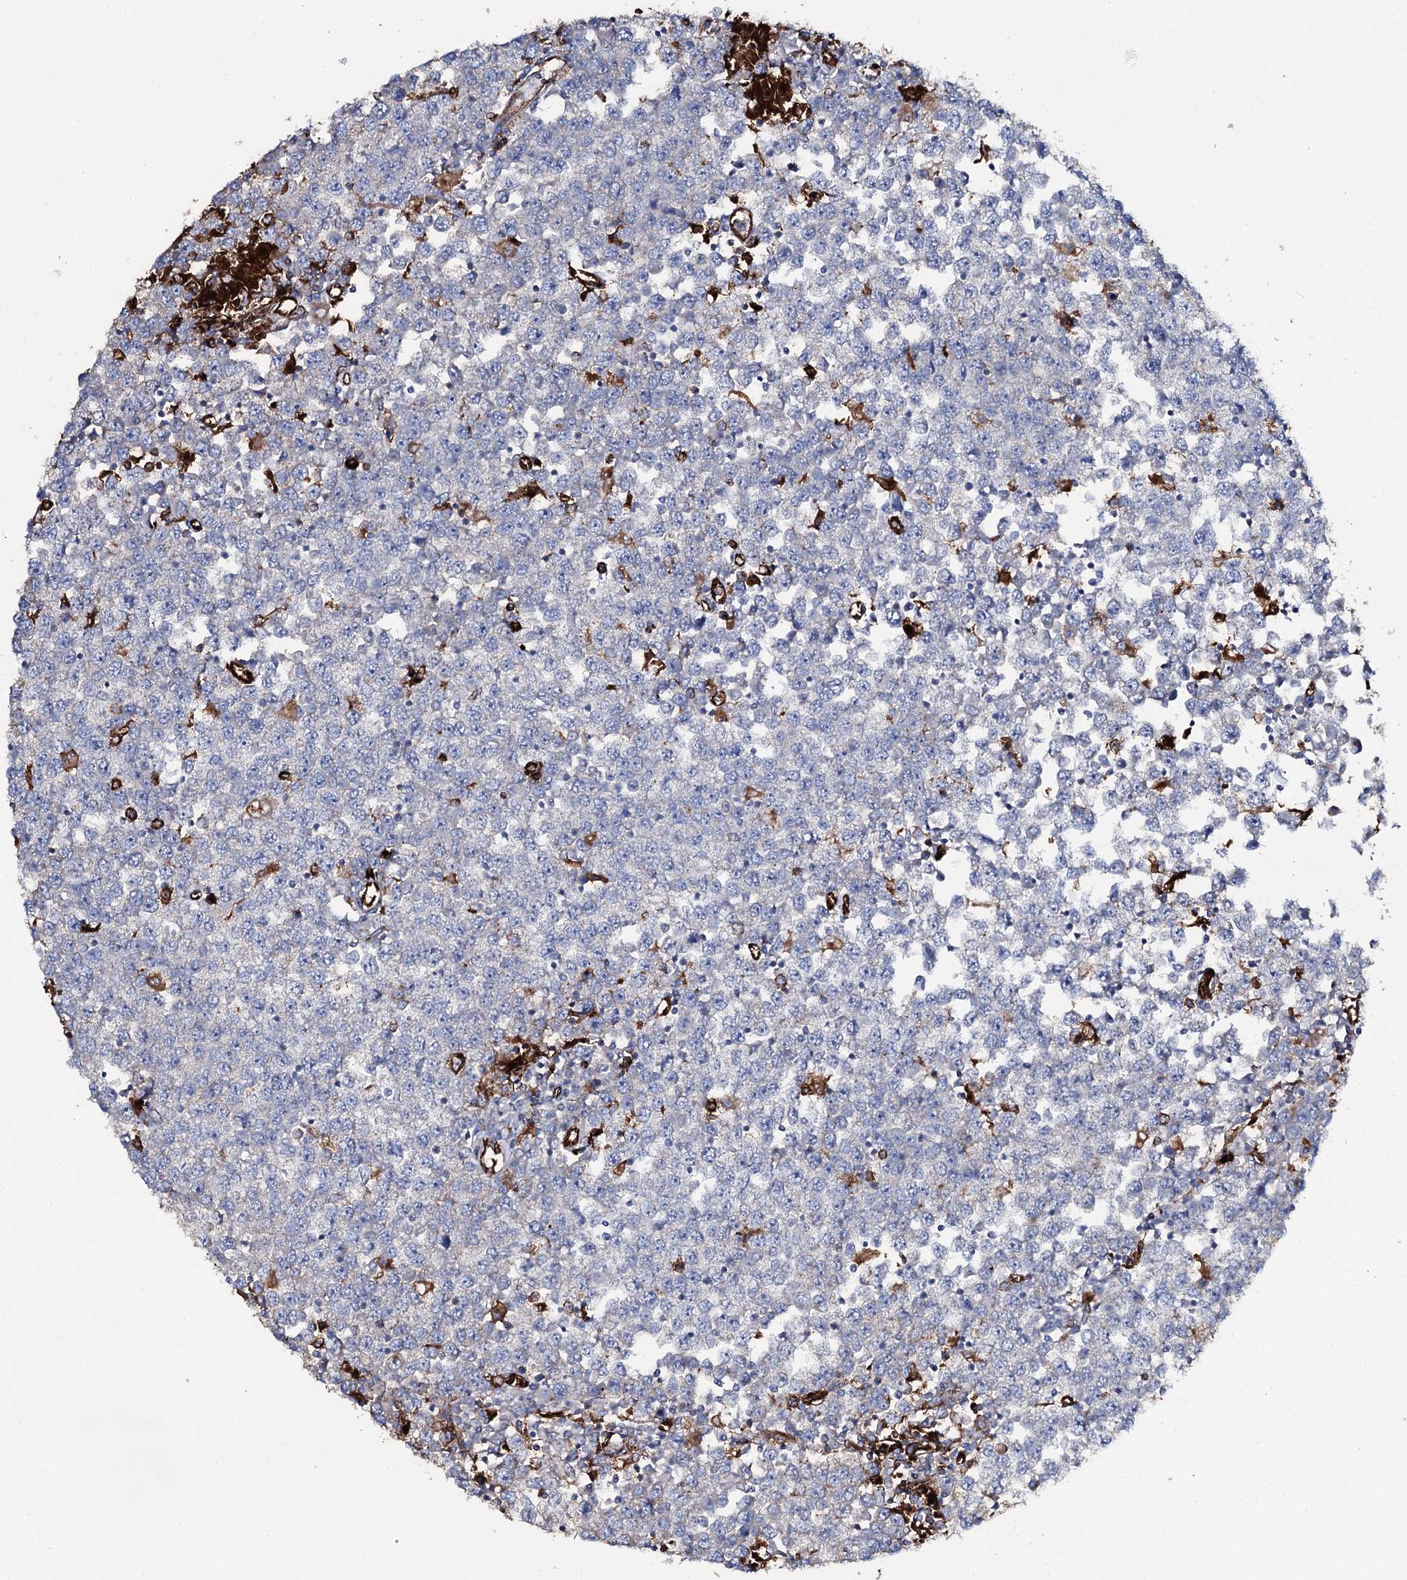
{"staining": {"intensity": "negative", "quantity": "none", "location": "none"}, "tissue": "testis cancer", "cell_type": "Tumor cells", "image_type": "cancer", "snomed": [{"axis": "morphology", "description": "Seminoma, NOS"}, {"axis": "topography", "description": "Testis"}], "caption": "This is a photomicrograph of immunohistochemistry staining of seminoma (testis), which shows no staining in tumor cells.", "gene": "OSBPL2", "patient": {"sex": "male", "age": 65}}